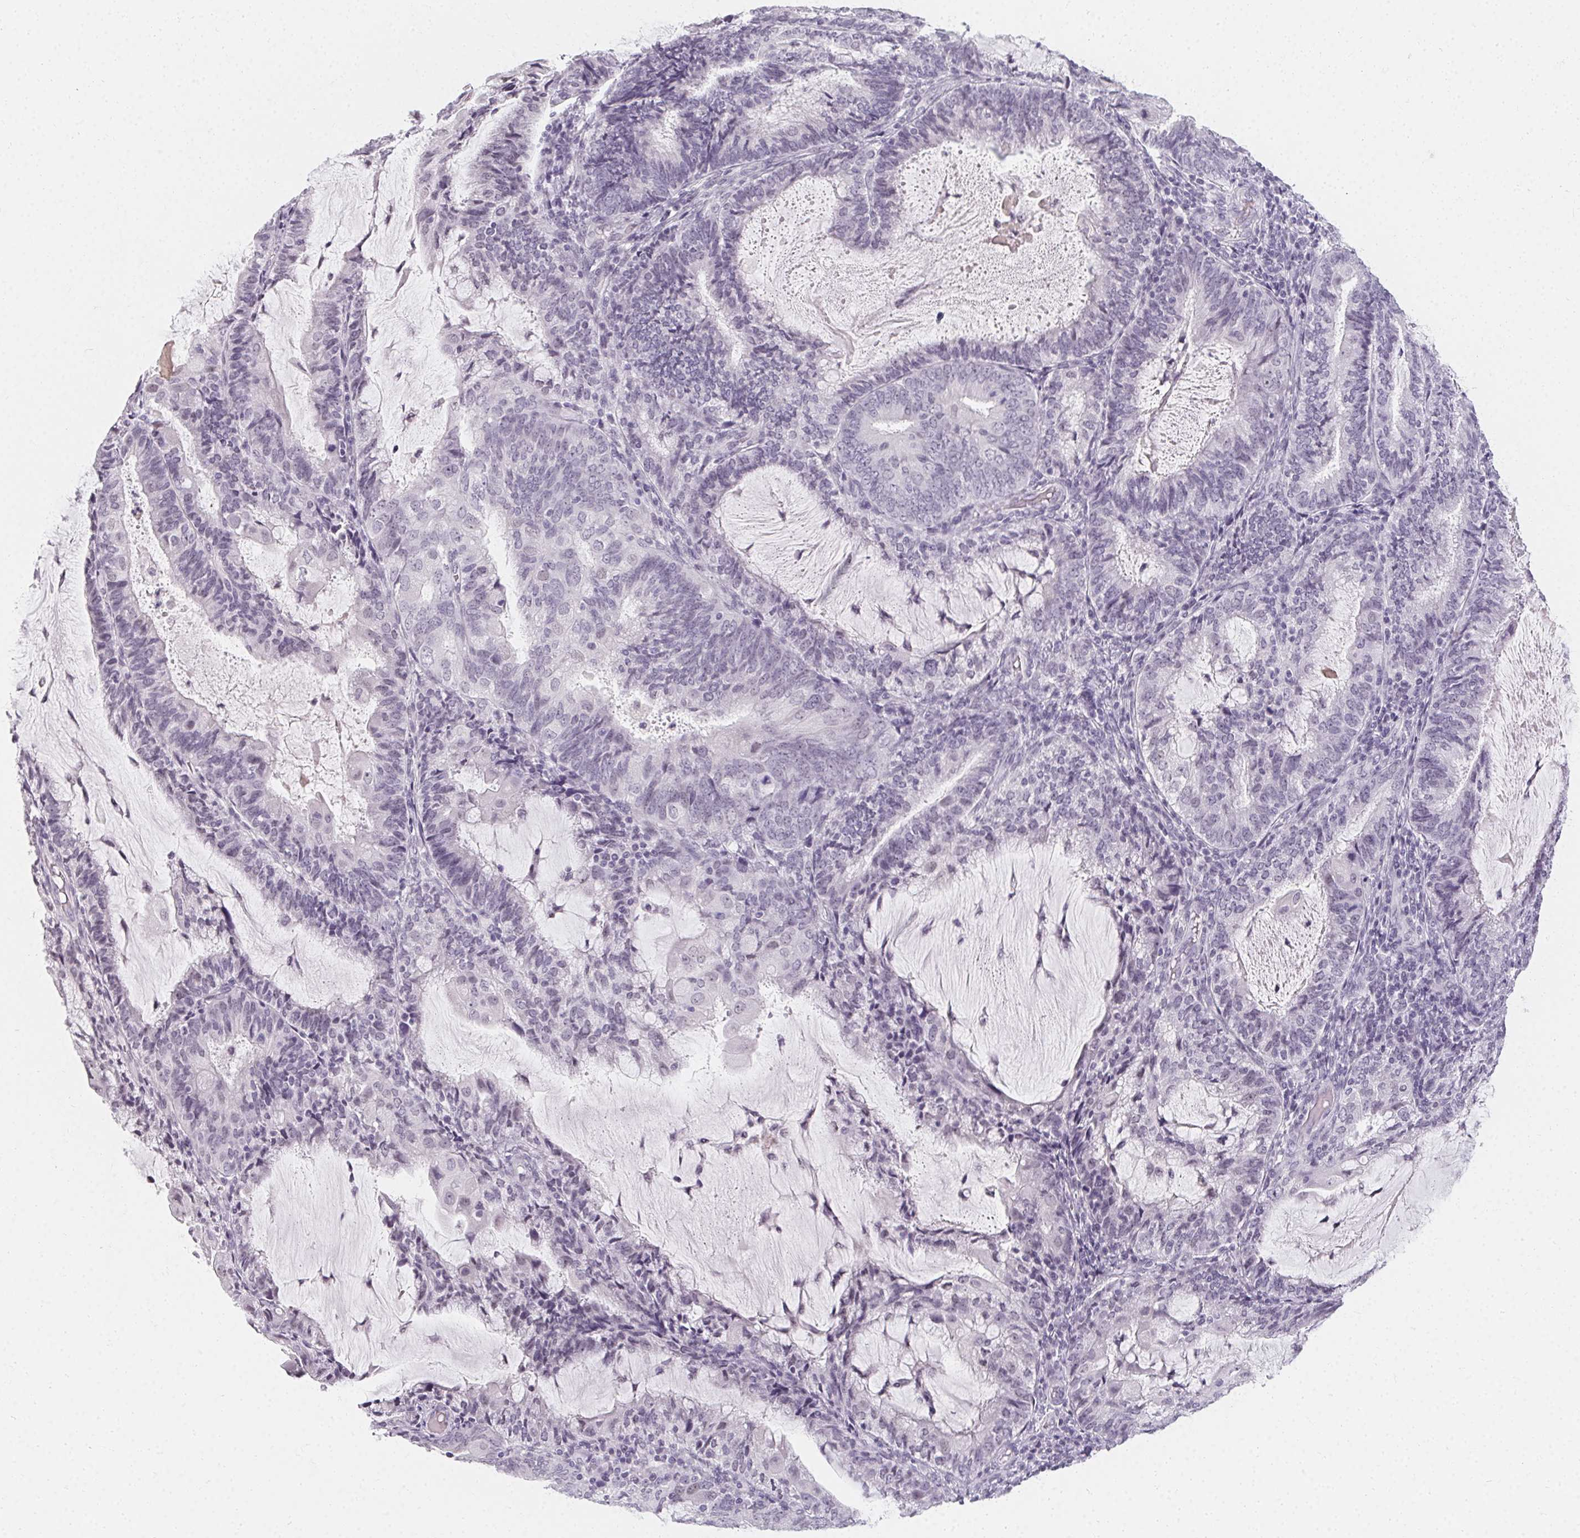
{"staining": {"intensity": "negative", "quantity": "none", "location": "none"}, "tissue": "endometrial cancer", "cell_type": "Tumor cells", "image_type": "cancer", "snomed": [{"axis": "morphology", "description": "Adenocarcinoma, NOS"}, {"axis": "topography", "description": "Endometrium"}], "caption": "Immunohistochemical staining of endometrial cancer shows no significant expression in tumor cells. (Brightfield microscopy of DAB IHC at high magnification).", "gene": "SYNPR", "patient": {"sex": "female", "age": 81}}